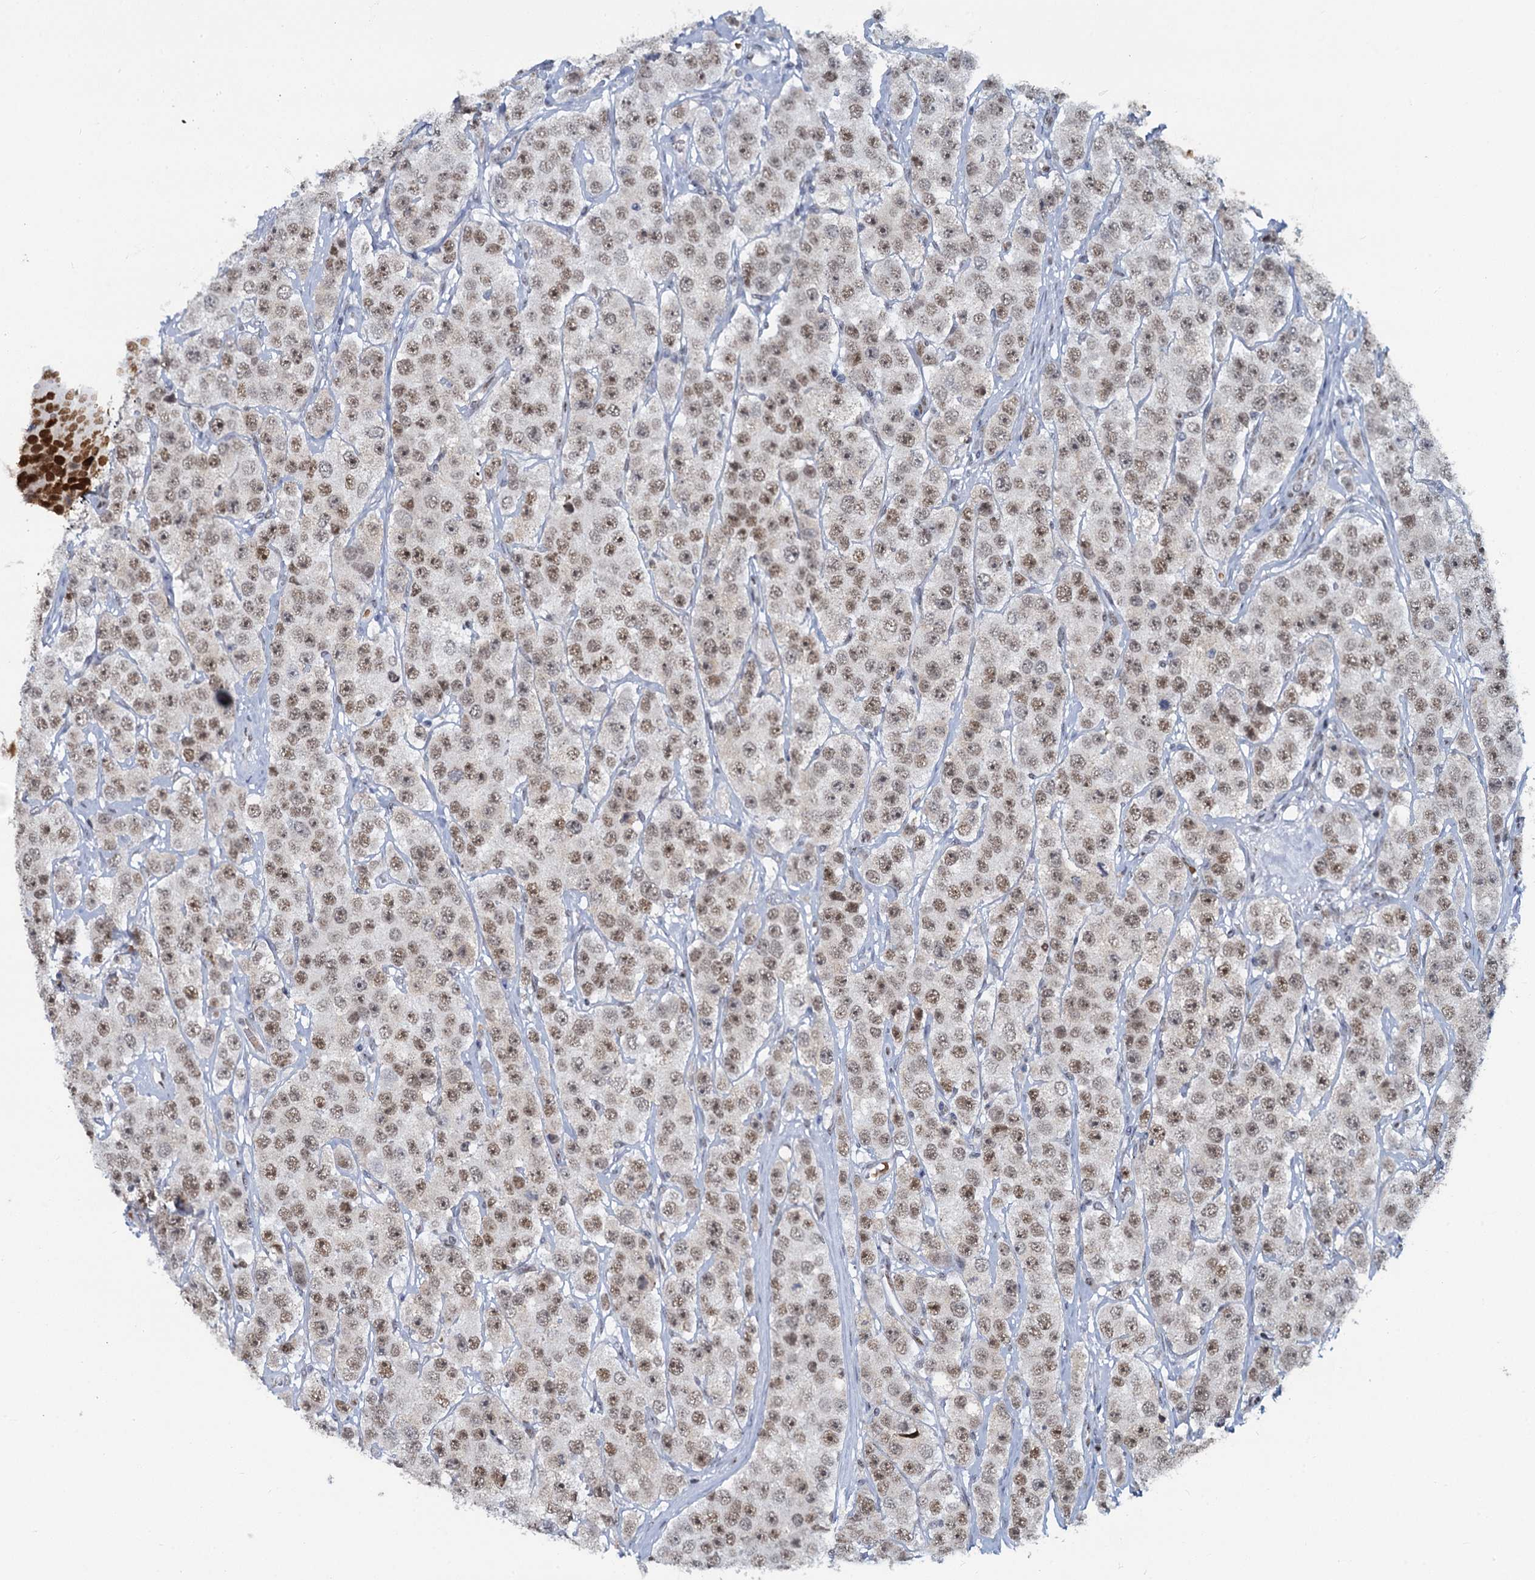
{"staining": {"intensity": "moderate", "quantity": ">75%", "location": "nuclear"}, "tissue": "testis cancer", "cell_type": "Tumor cells", "image_type": "cancer", "snomed": [{"axis": "morphology", "description": "Seminoma, NOS"}, {"axis": "topography", "description": "Testis"}], "caption": "Tumor cells demonstrate moderate nuclear staining in approximately >75% of cells in testis cancer (seminoma).", "gene": "RPRD1A", "patient": {"sex": "male", "age": 28}}